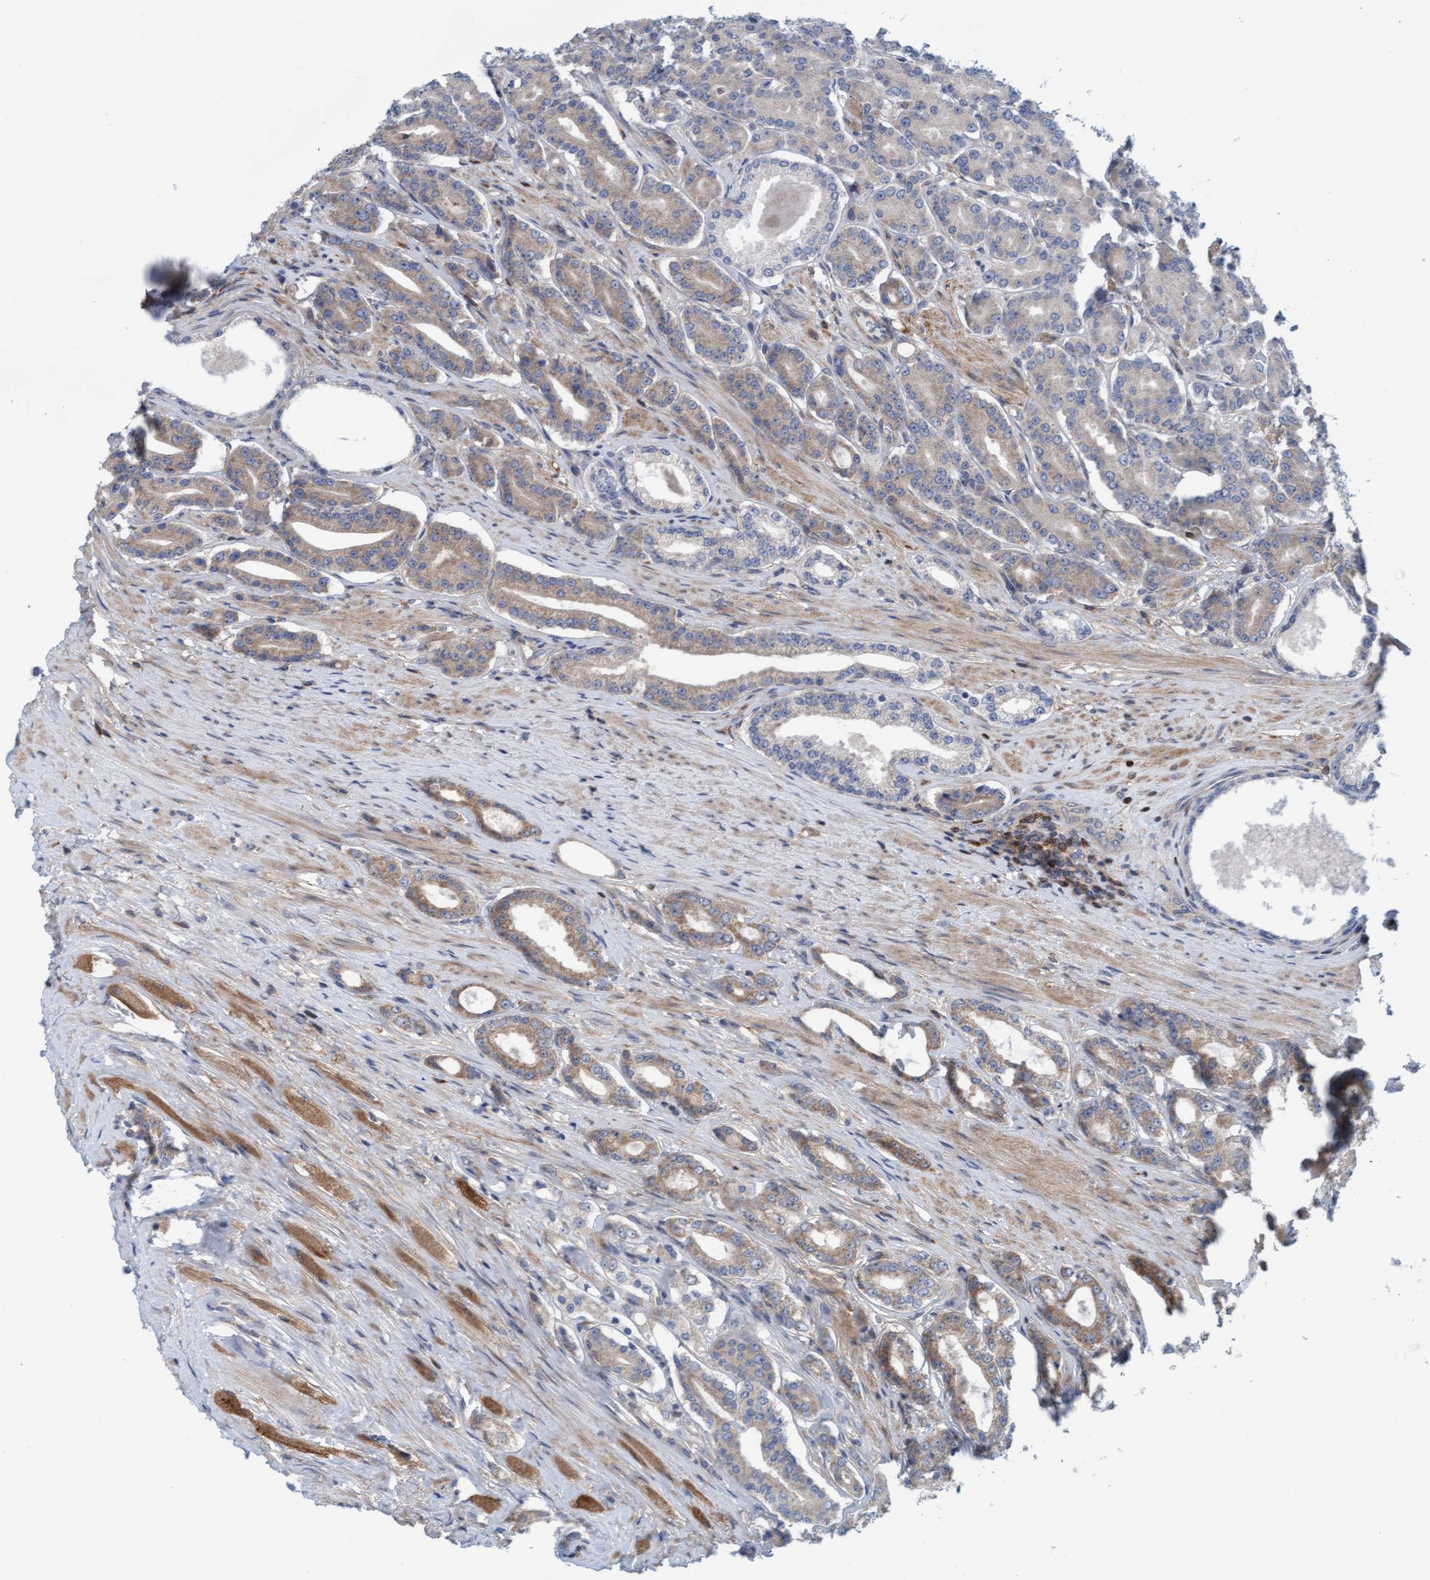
{"staining": {"intensity": "weak", "quantity": "25%-75%", "location": "cytoplasmic/membranous"}, "tissue": "prostate cancer", "cell_type": "Tumor cells", "image_type": "cancer", "snomed": [{"axis": "morphology", "description": "Adenocarcinoma, High grade"}, {"axis": "topography", "description": "Prostate"}], "caption": "This photomicrograph exhibits immunohistochemistry staining of prostate cancer (high-grade adenocarcinoma), with low weak cytoplasmic/membranous staining in about 25%-75% of tumor cells.", "gene": "KLHL25", "patient": {"sex": "male", "age": 71}}